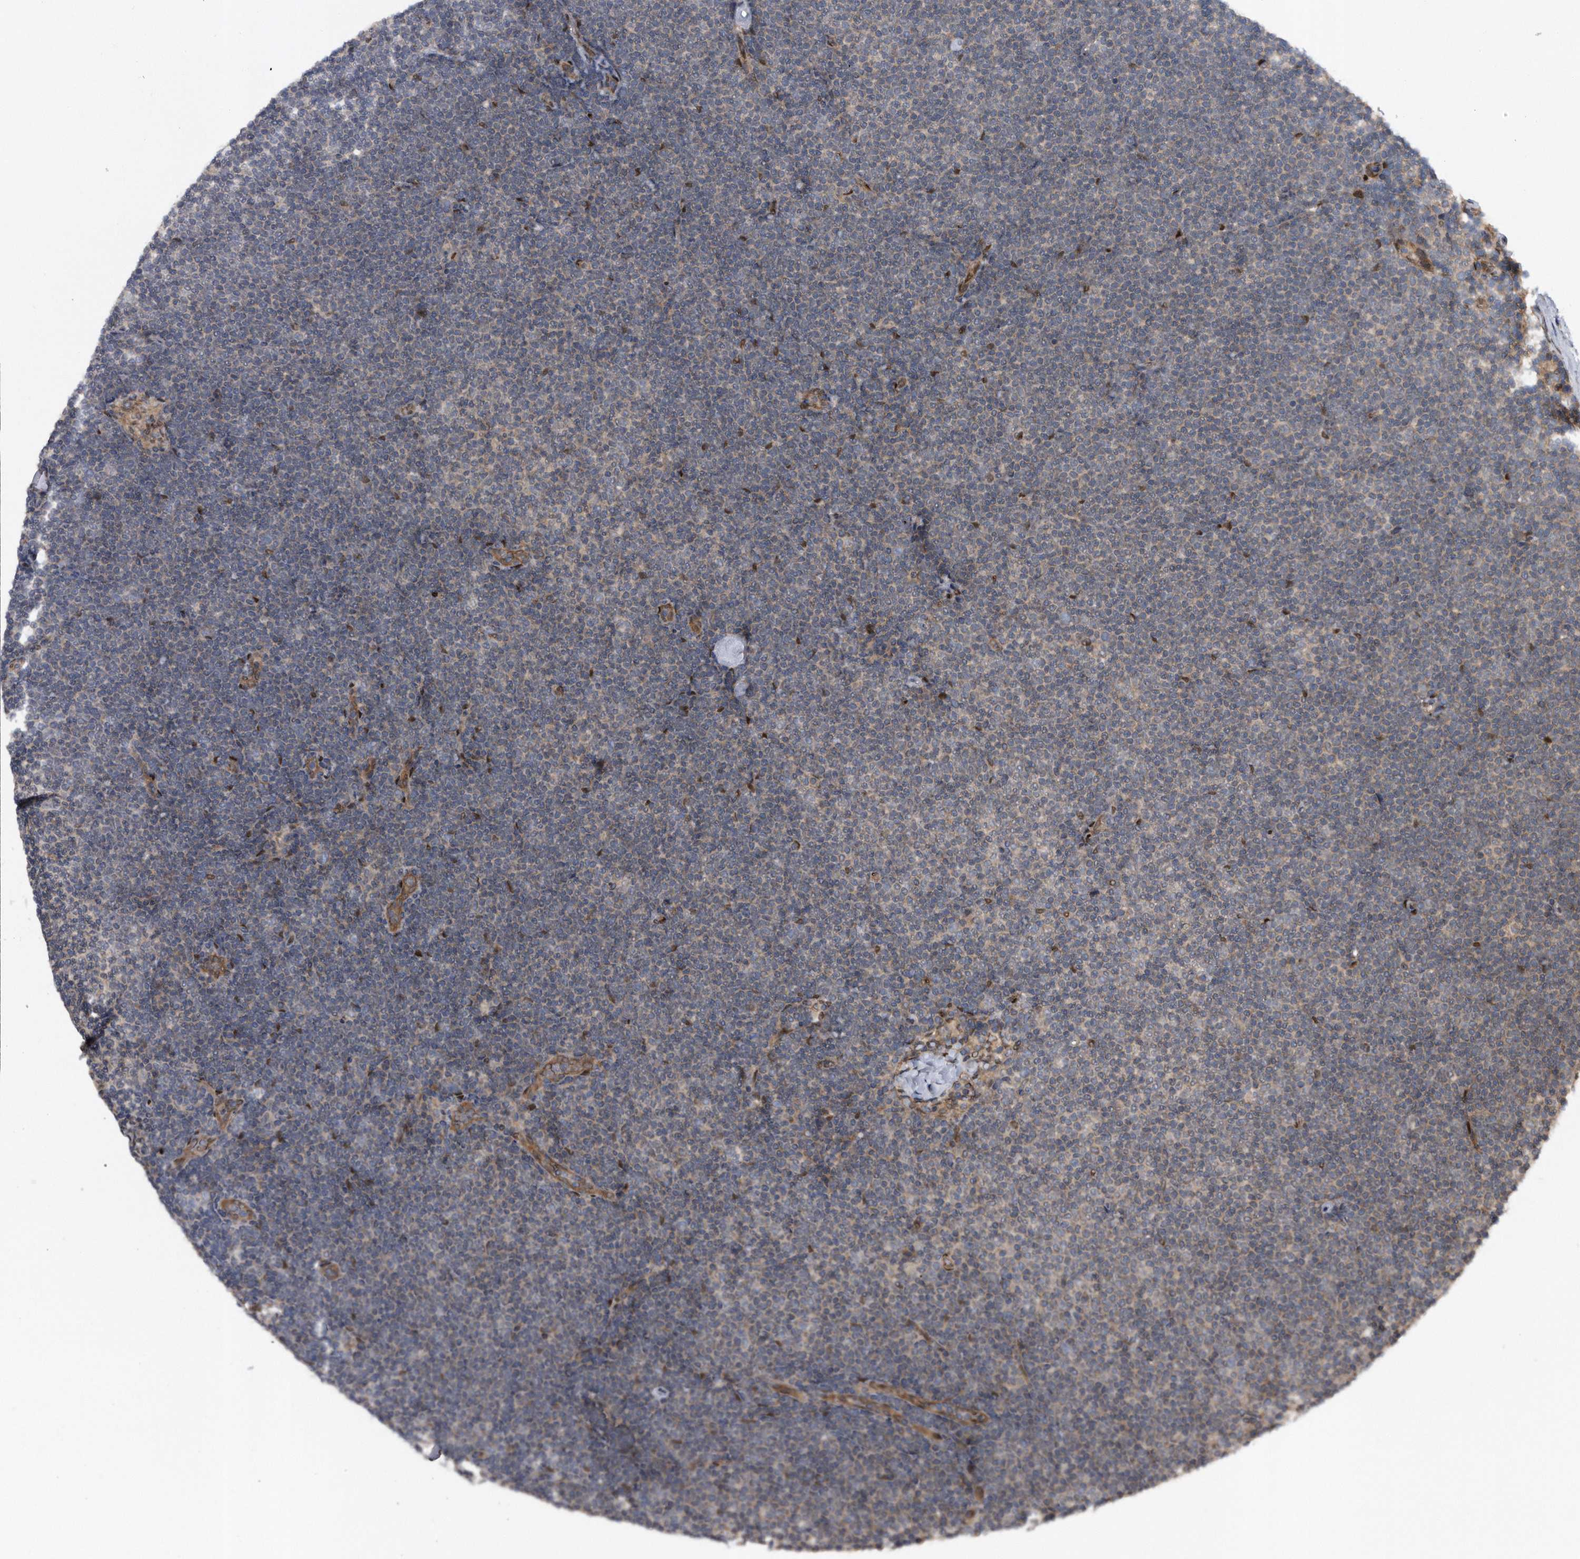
{"staining": {"intensity": "negative", "quantity": "none", "location": "none"}, "tissue": "lymphoma", "cell_type": "Tumor cells", "image_type": "cancer", "snomed": [{"axis": "morphology", "description": "Malignant lymphoma, non-Hodgkin's type, Low grade"}, {"axis": "topography", "description": "Lymph node"}], "caption": "A micrograph of malignant lymphoma, non-Hodgkin's type (low-grade) stained for a protein displays no brown staining in tumor cells.", "gene": "ZNF79", "patient": {"sex": "female", "age": 53}}